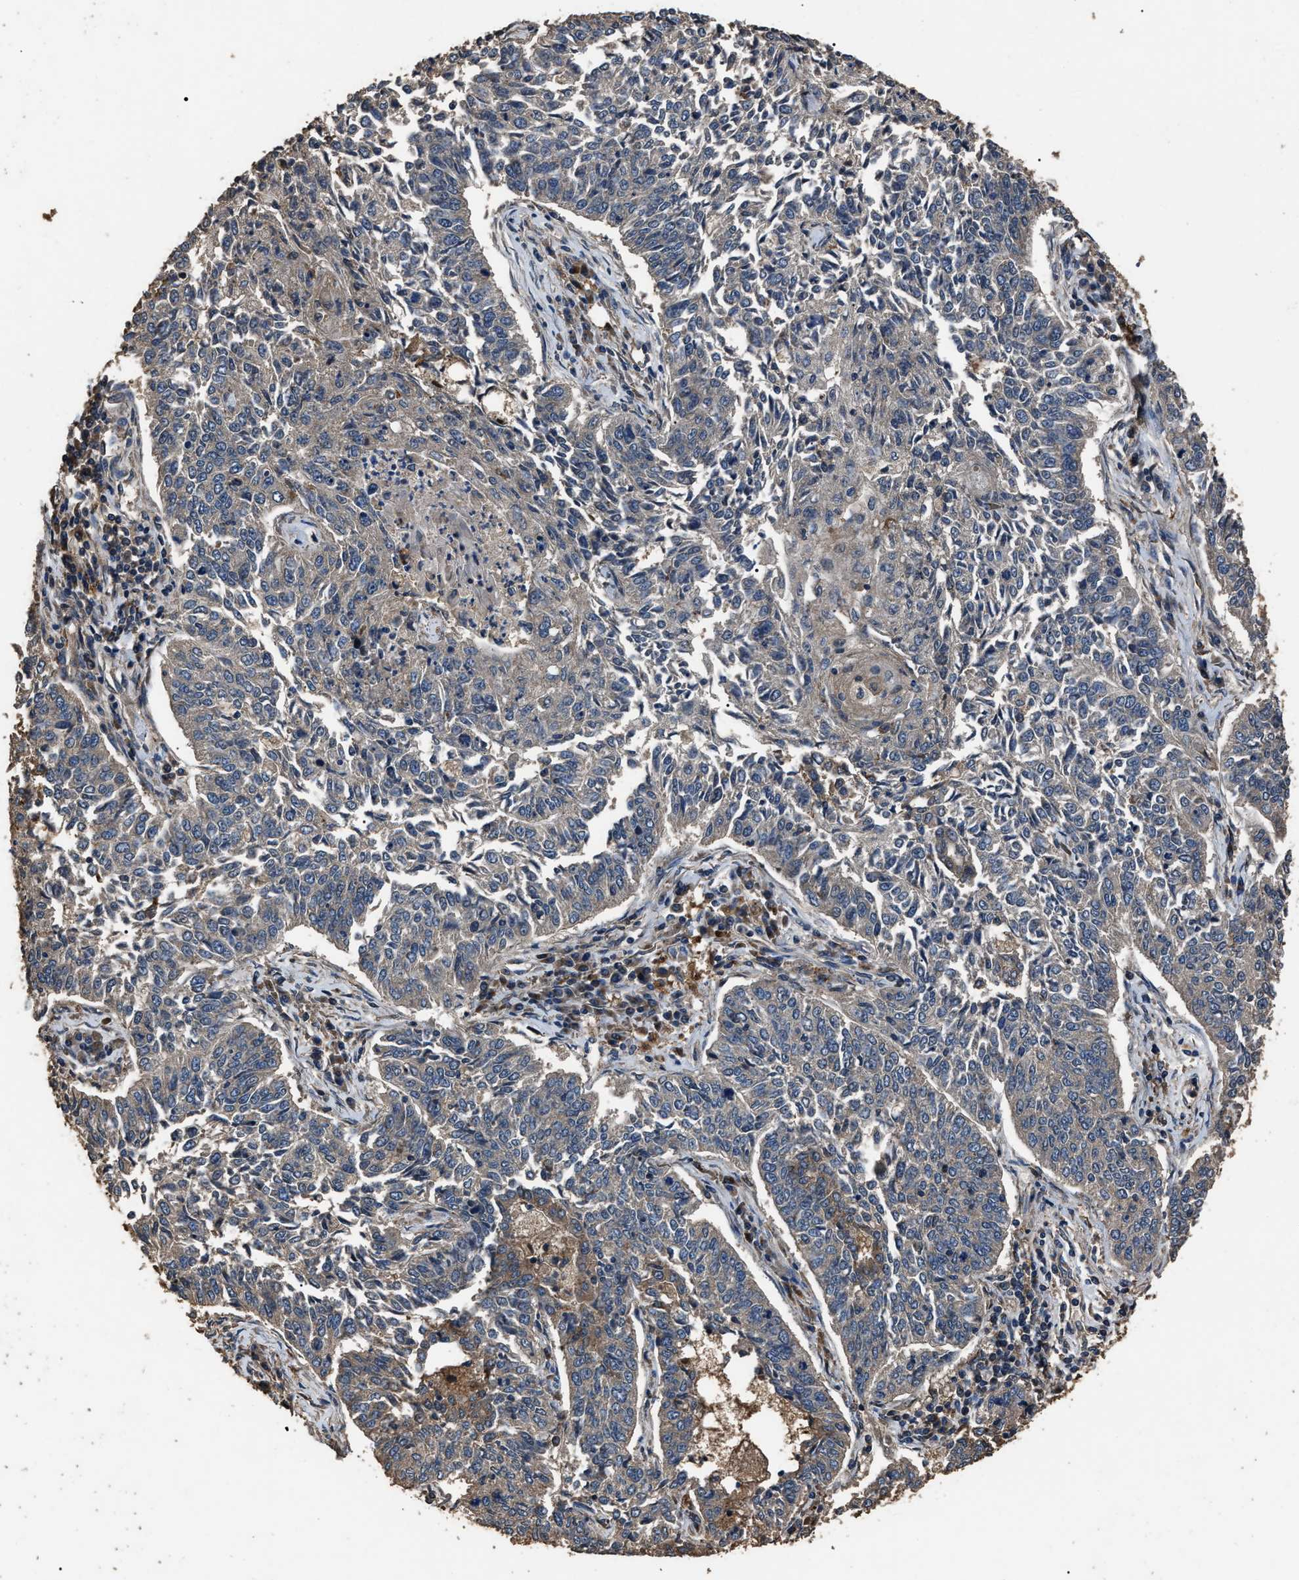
{"staining": {"intensity": "negative", "quantity": "none", "location": "none"}, "tissue": "lung cancer", "cell_type": "Tumor cells", "image_type": "cancer", "snomed": [{"axis": "morphology", "description": "Normal tissue, NOS"}, {"axis": "morphology", "description": "Squamous cell carcinoma, NOS"}, {"axis": "topography", "description": "Cartilage tissue"}, {"axis": "topography", "description": "Bronchus"}, {"axis": "topography", "description": "Lung"}], "caption": "High magnification brightfield microscopy of lung cancer (squamous cell carcinoma) stained with DAB (3,3'-diaminobenzidine) (brown) and counterstained with hematoxylin (blue): tumor cells show no significant expression.", "gene": "RNF216", "patient": {"sex": "female", "age": 49}}